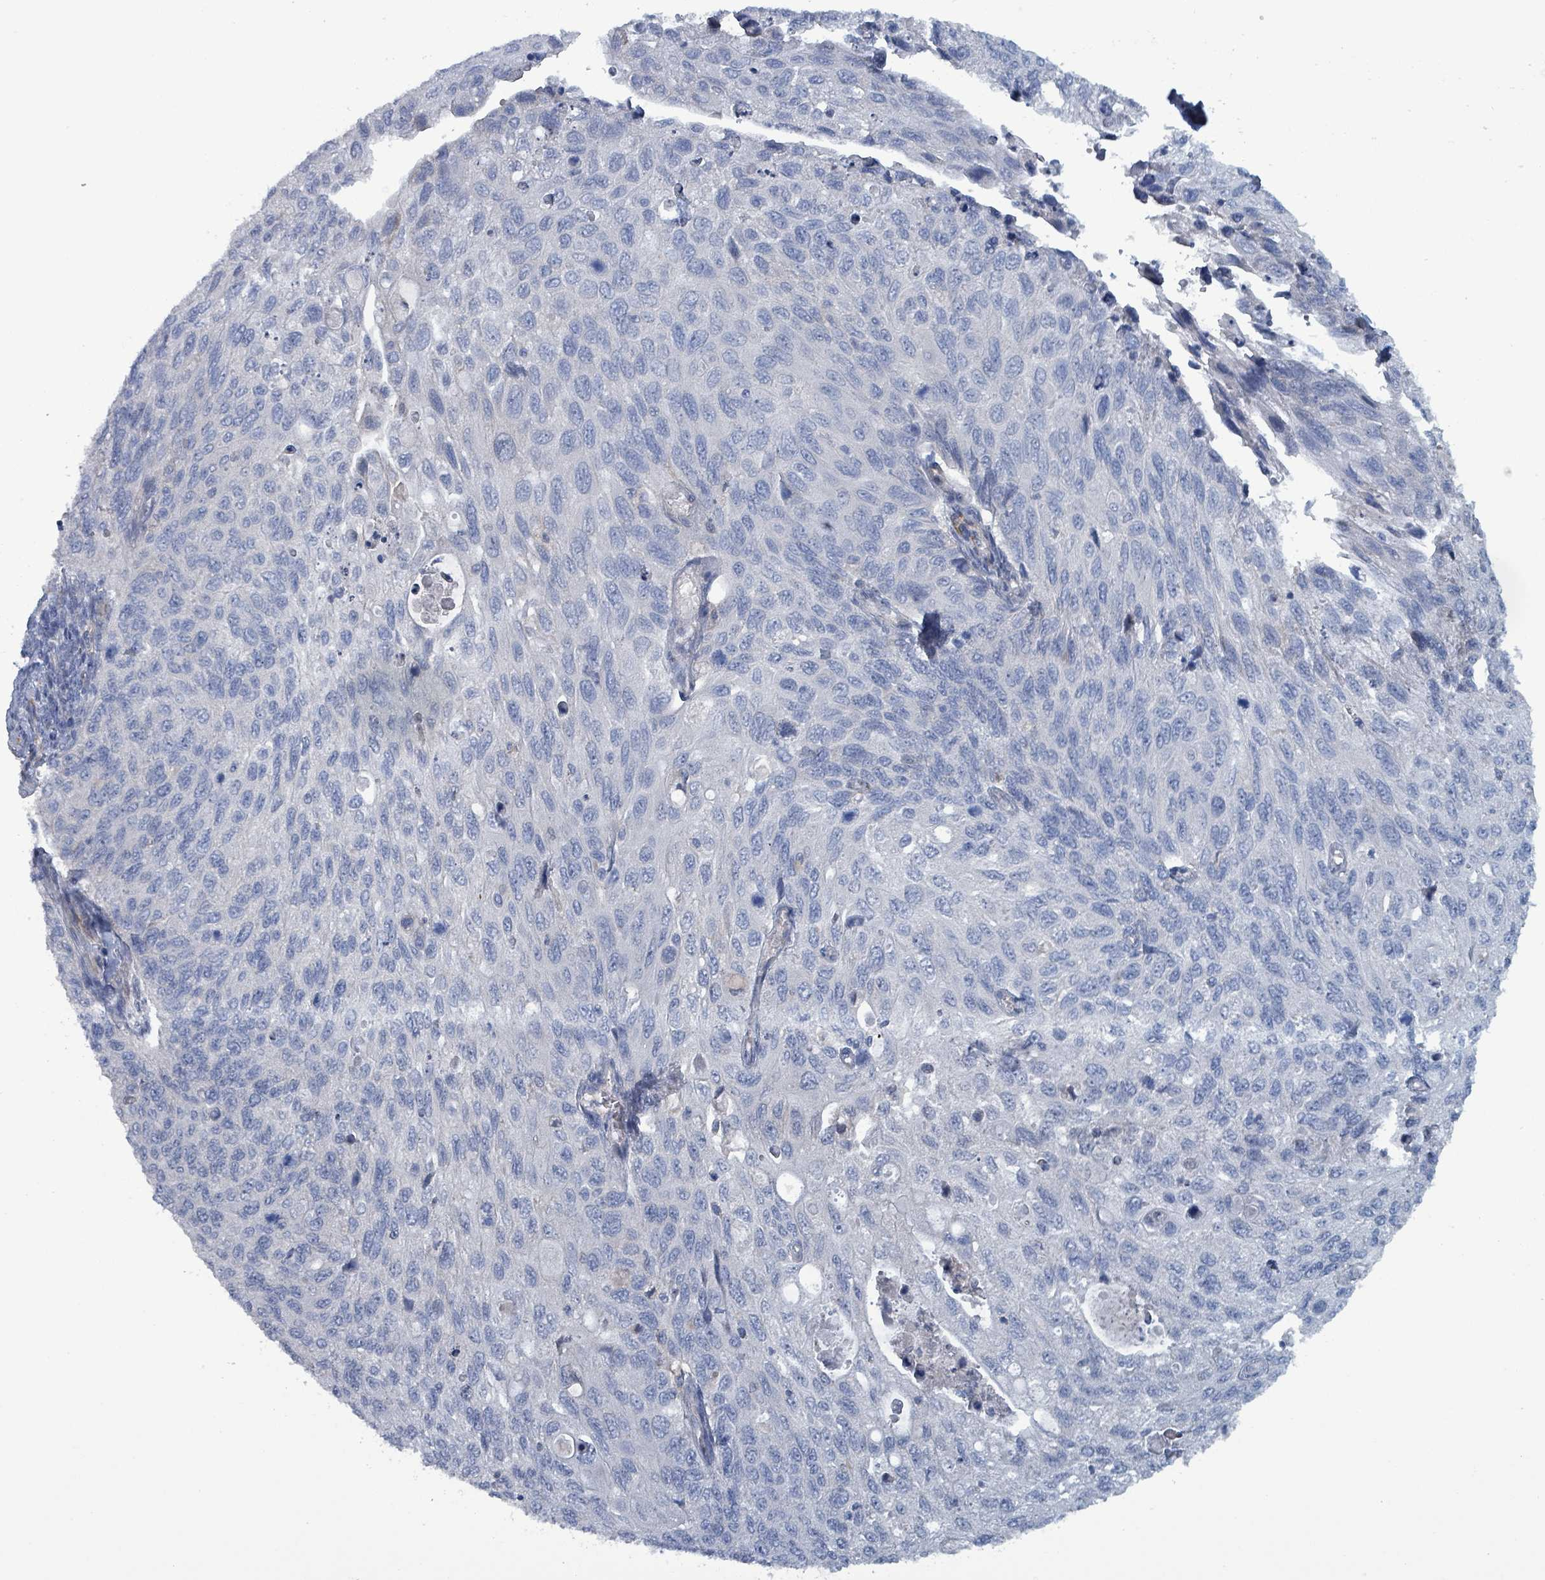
{"staining": {"intensity": "negative", "quantity": "none", "location": "none"}, "tissue": "cervical cancer", "cell_type": "Tumor cells", "image_type": "cancer", "snomed": [{"axis": "morphology", "description": "Squamous cell carcinoma, NOS"}, {"axis": "topography", "description": "Cervix"}], "caption": "There is no significant expression in tumor cells of cervical squamous cell carcinoma.", "gene": "TAAR5", "patient": {"sex": "female", "age": 70}}